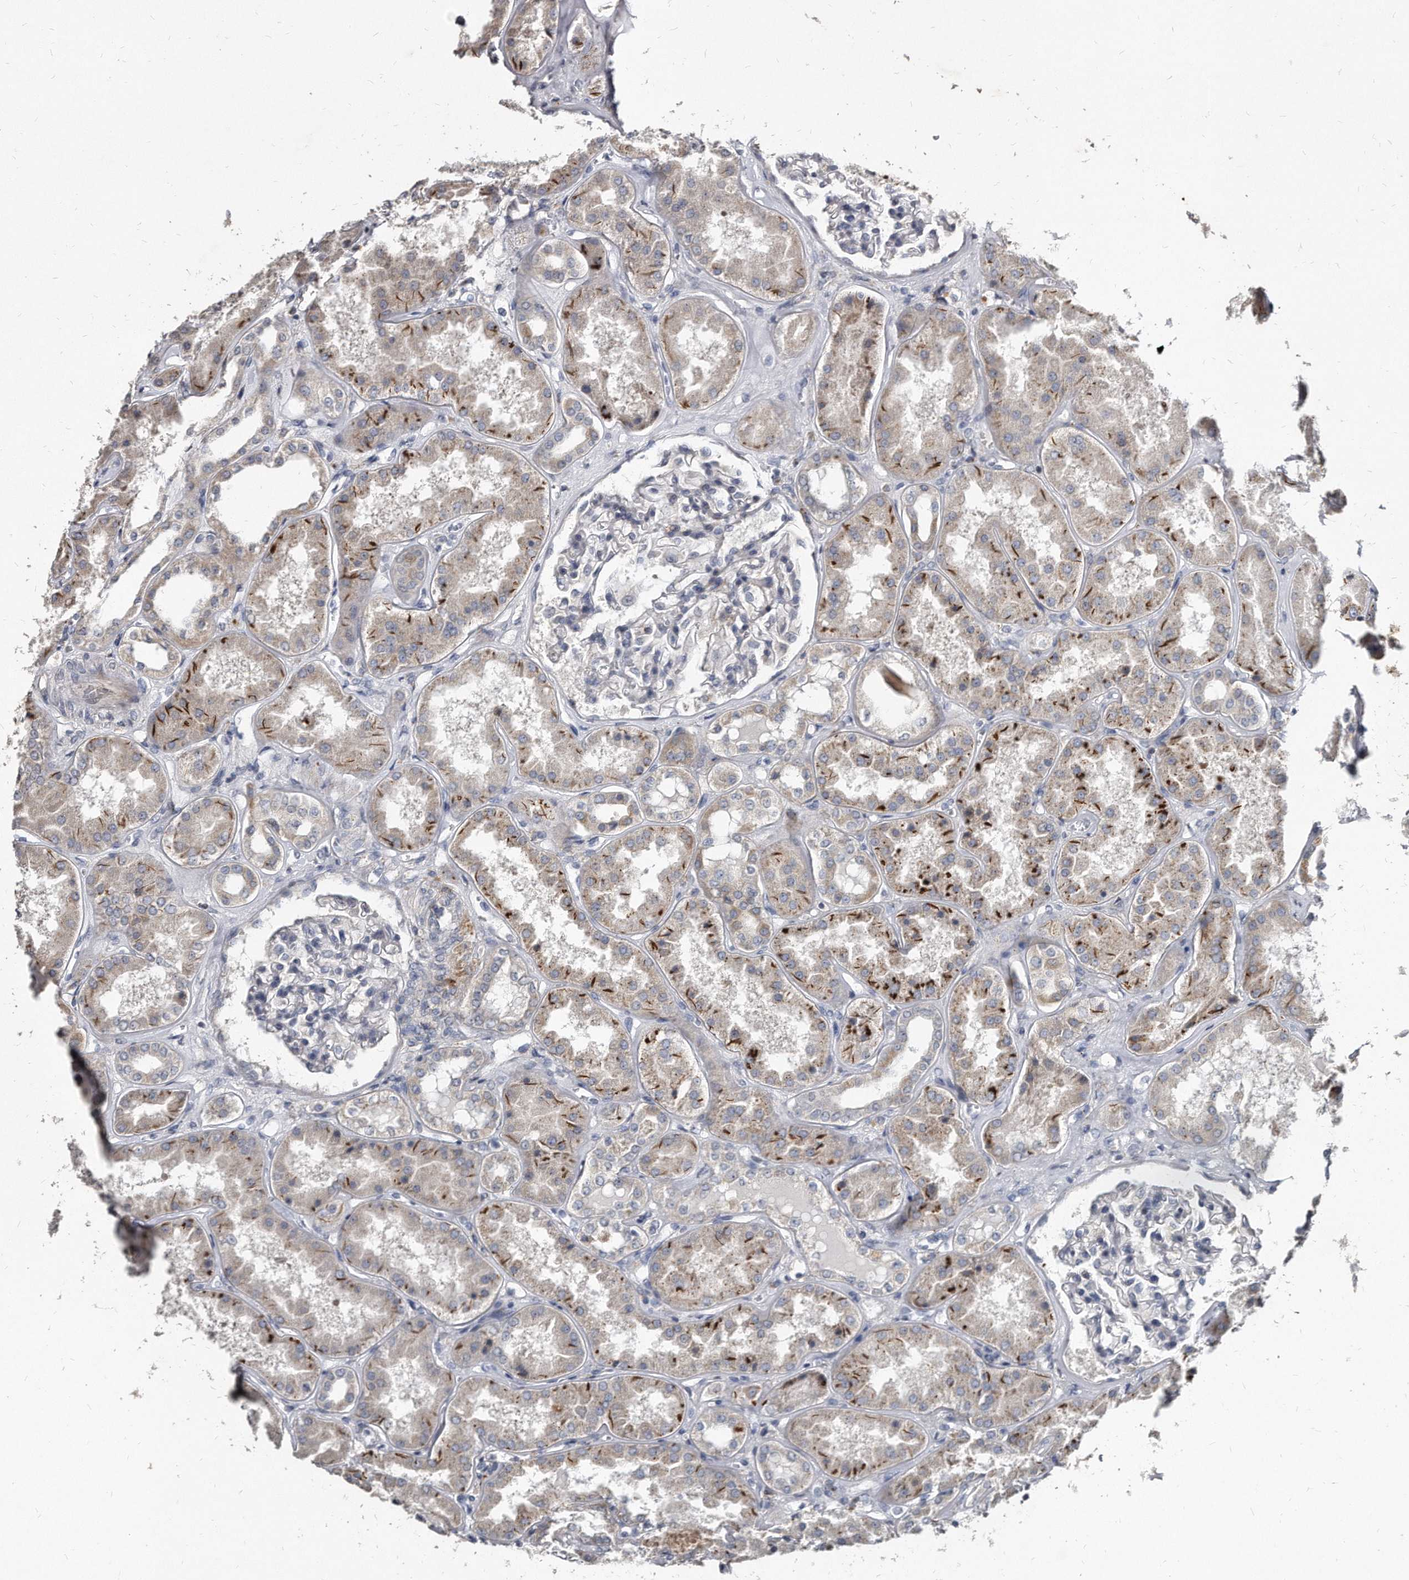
{"staining": {"intensity": "negative", "quantity": "none", "location": "none"}, "tissue": "kidney", "cell_type": "Cells in glomeruli", "image_type": "normal", "snomed": [{"axis": "morphology", "description": "Normal tissue, NOS"}, {"axis": "topography", "description": "Kidney"}], "caption": "A high-resolution photomicrograph shows immunohistochemistry staining of unremarkable kidney, which shows no significant expression in cells in glomeruli. (DAB IHC, high magnification).", "gene": "KLHDC3", "patient": {"sex": "female", "age": 56}}